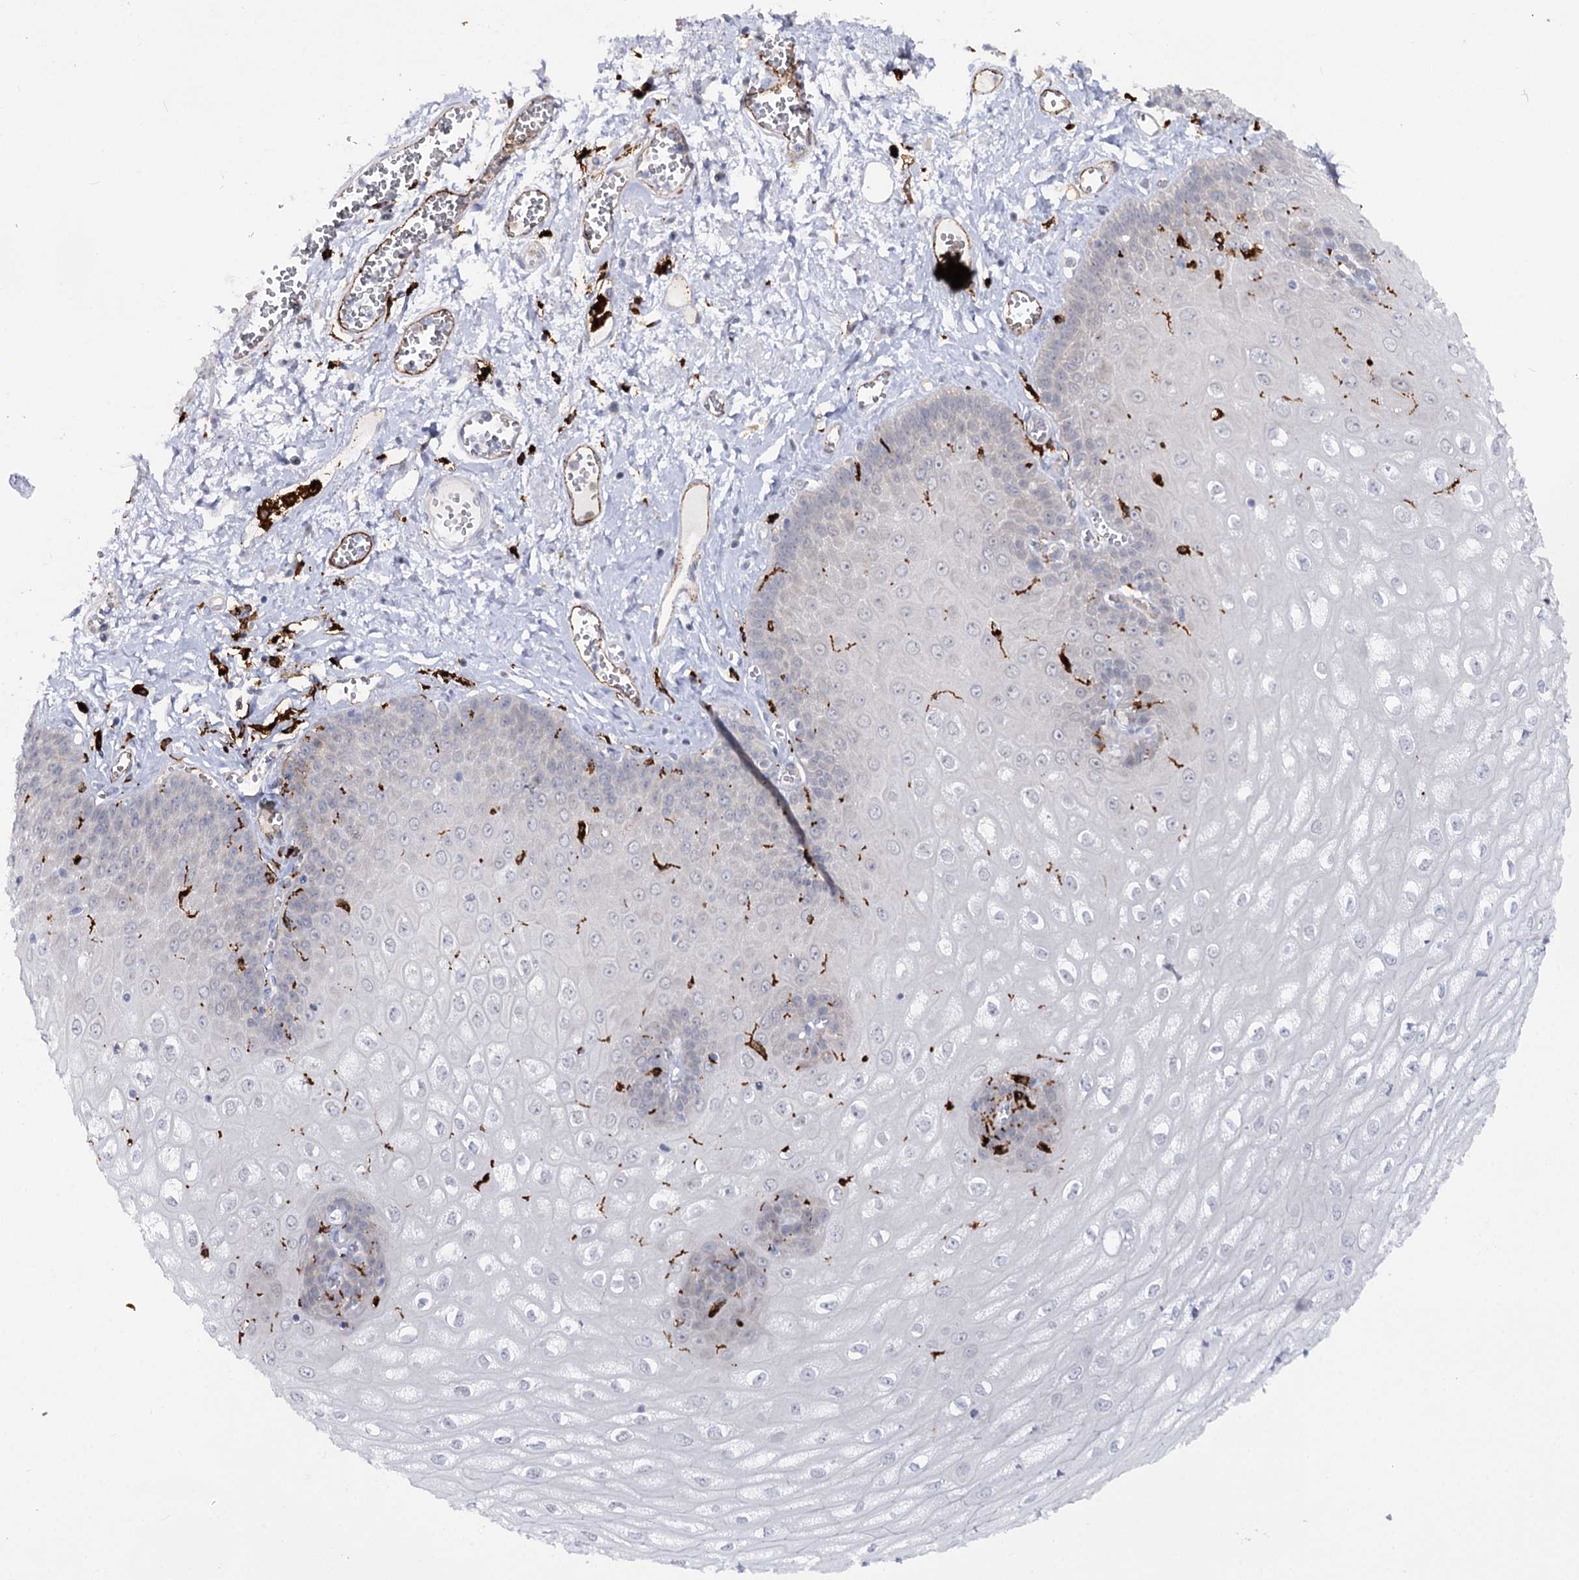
{"staining": {"intensity": "negative", "quantity": "none", "location": "none"}, "tissue": "esophagus", "cell_type": "Squamous epithelial cells", "image_type": "normal", "snomed": [{"axis": "morphology", "description": "Normal tissue, NOS"}, {"axis": "topography", "description": "Esophagus"}], "caption": "High power microscopy image of an immunohistochemistry image of unremarkable esophagus, revealing no significant expression in squamous epithelial cells.", "gene": "PIWIL4", "patient": {"sex": "male", "age": 60}}